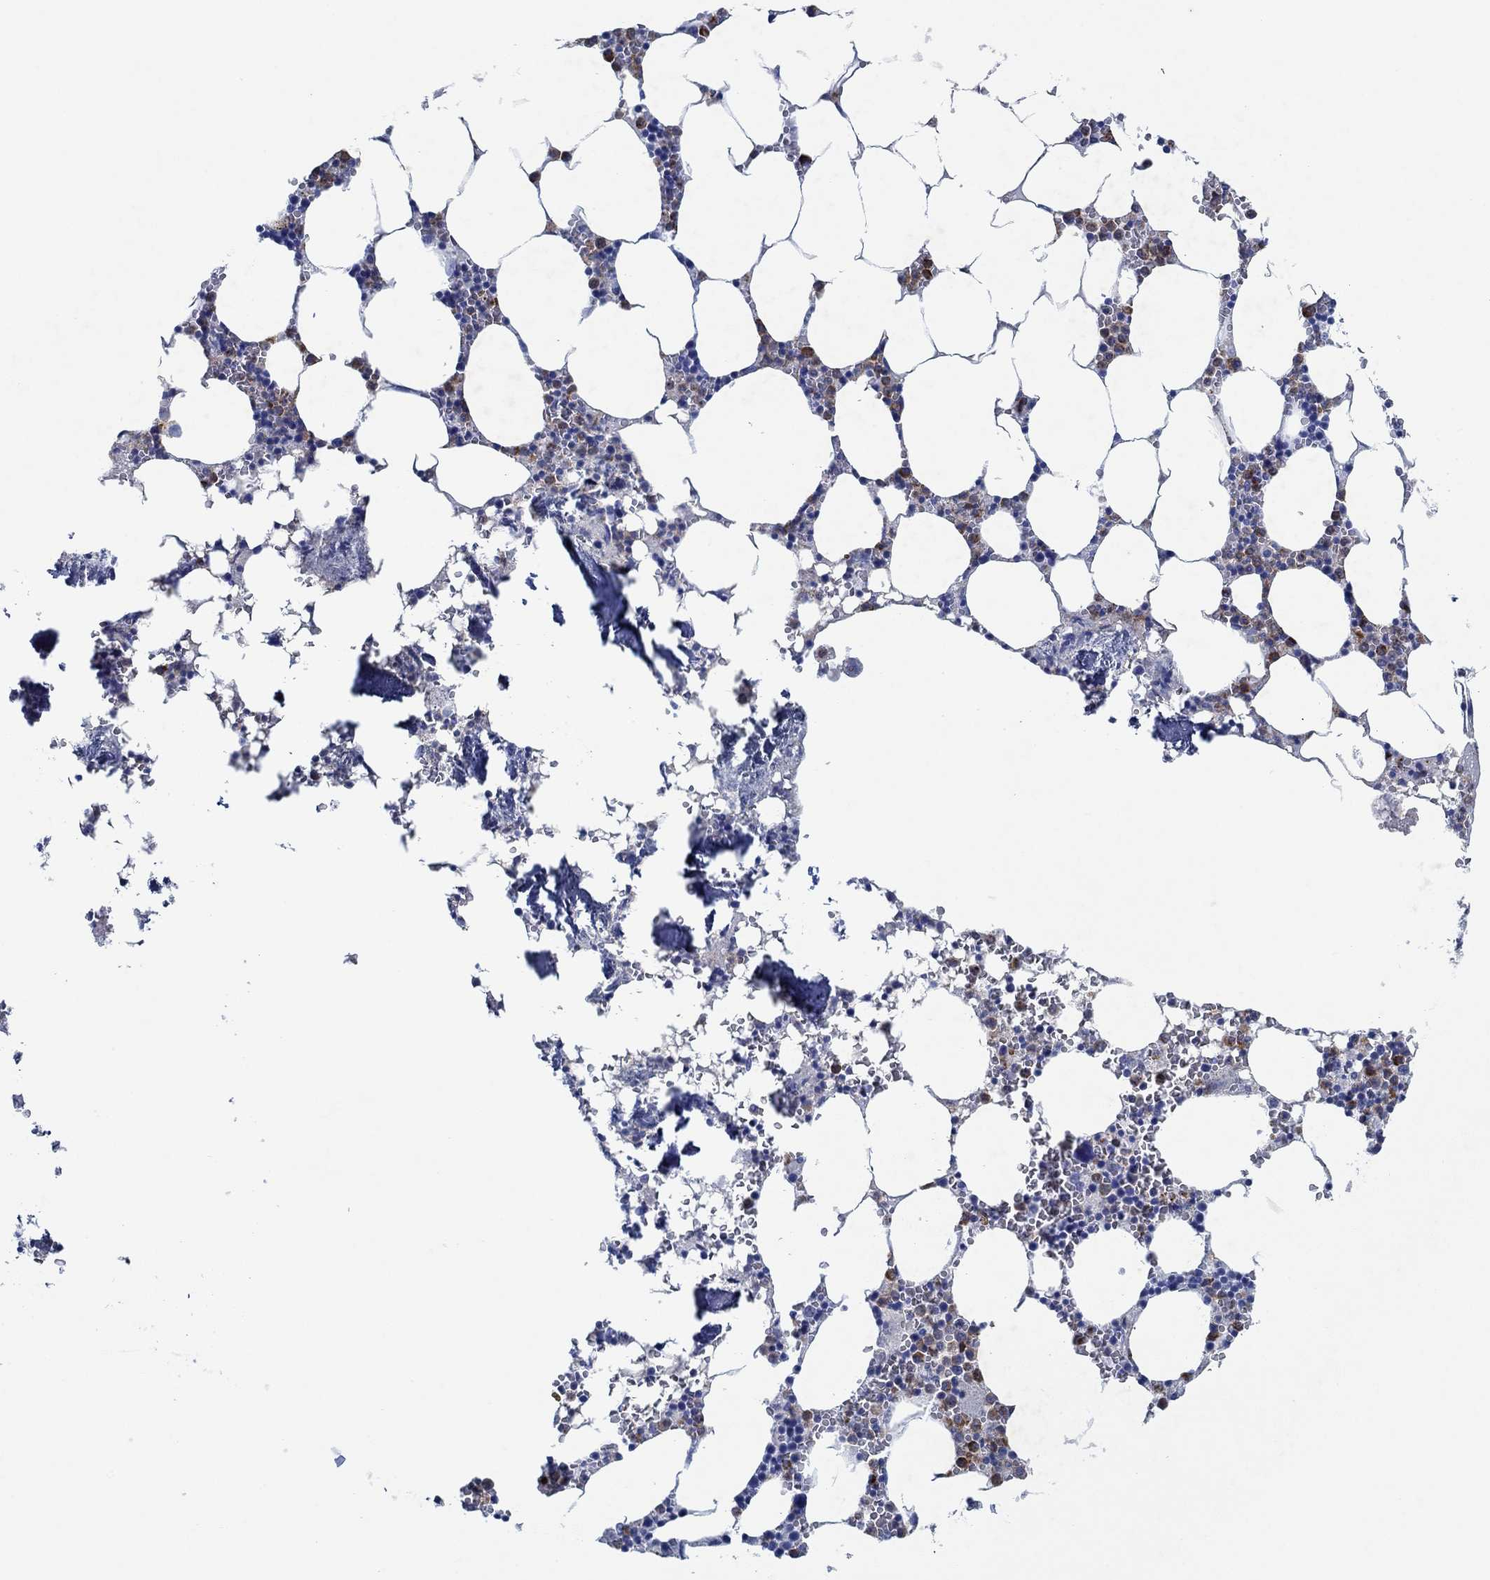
{"staining": {"intensity": "strong", "quantity": "25%-75%", "location": "cytoplasmic/membranous"}, "tissue": "bone marrow", "cell_type": "Hematopoietic cells", "image_type": "normal", "snomed": [{"axis": "morphology", "description": "Normal tissue, NOS"}, {"axis": "topography", "description": "Bone marrow"}], "caption": "Protein analysis of unremarkable bone marrow displays strong cytoplasmic/membranous expression in approximately 25%-75% of hematopoietic cells. The staining was performed using DAB (3,3'-diaminobenzidine) to visualize the protein expression in brown, while the nuclei were stained in blue with hematoxylin (Magnification: 20x).", "gene": "ZNF671", "patient": {"sex": "female", "age": 64}}